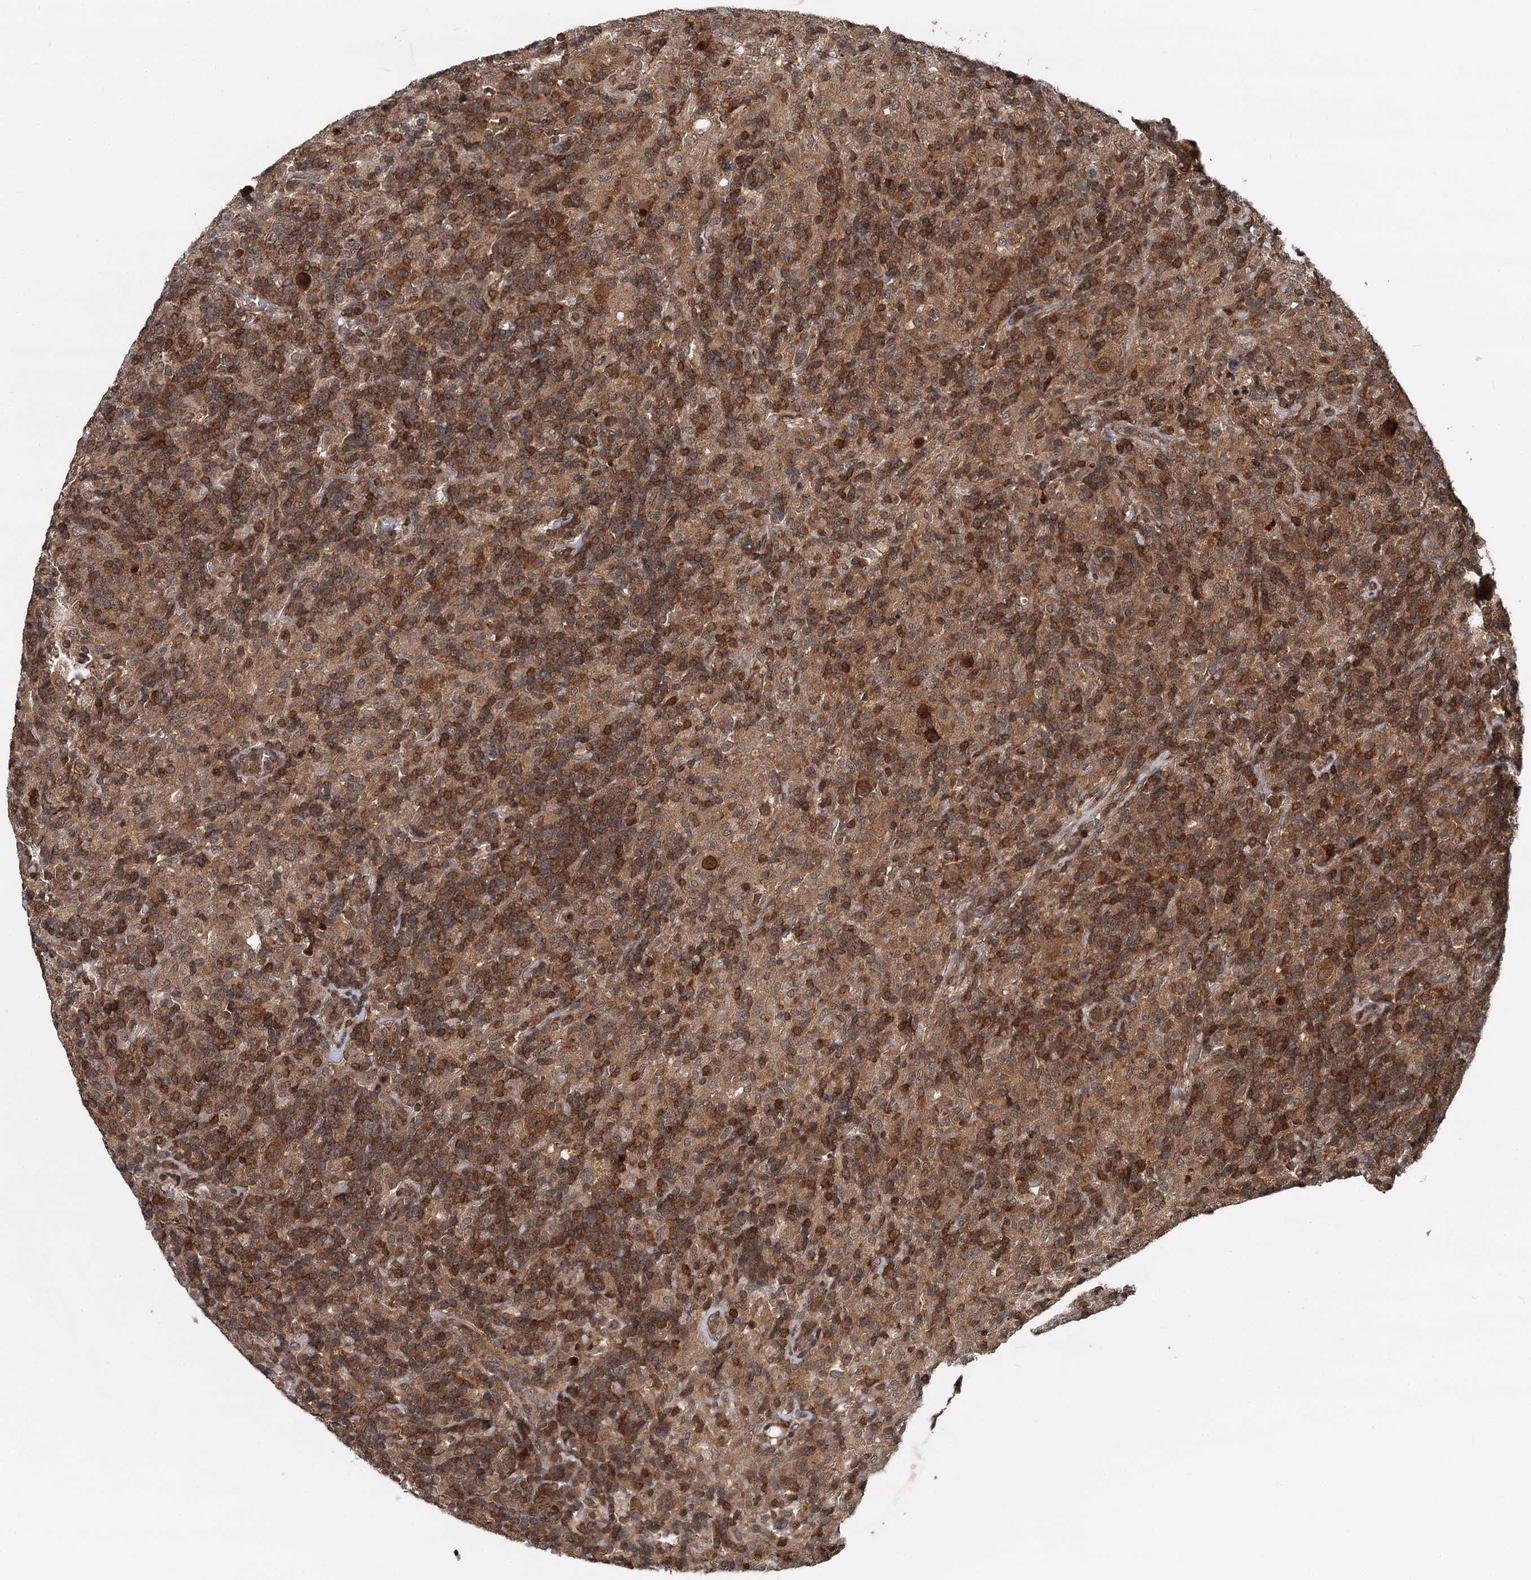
{"staining": {"intensity": "moderate", "quantity": ">75%", "location": "cytoplasmic/membranous"}, "tissue": "lymphoma", "cell_type": "Tumor cells", "image_type": "cancer", "snomed": [{"axis": "morphology", "description": "Hodgkin's disease, NOS"}, {"axis": "topography", "description": "Lymph node"}], "caption": "A micrograph of Hodgkin's disease stained for a protein shows moderate cytoplasmic/membranous brown staining in tumor cells. (Stains: DAB (3,3'-diaminobenzidine) in brown, nuclei in blue, Microscopy: brightfield microscopy at high magnification).", "gene": "STUB1", "patient": {"sex": "male", "age": 70}}